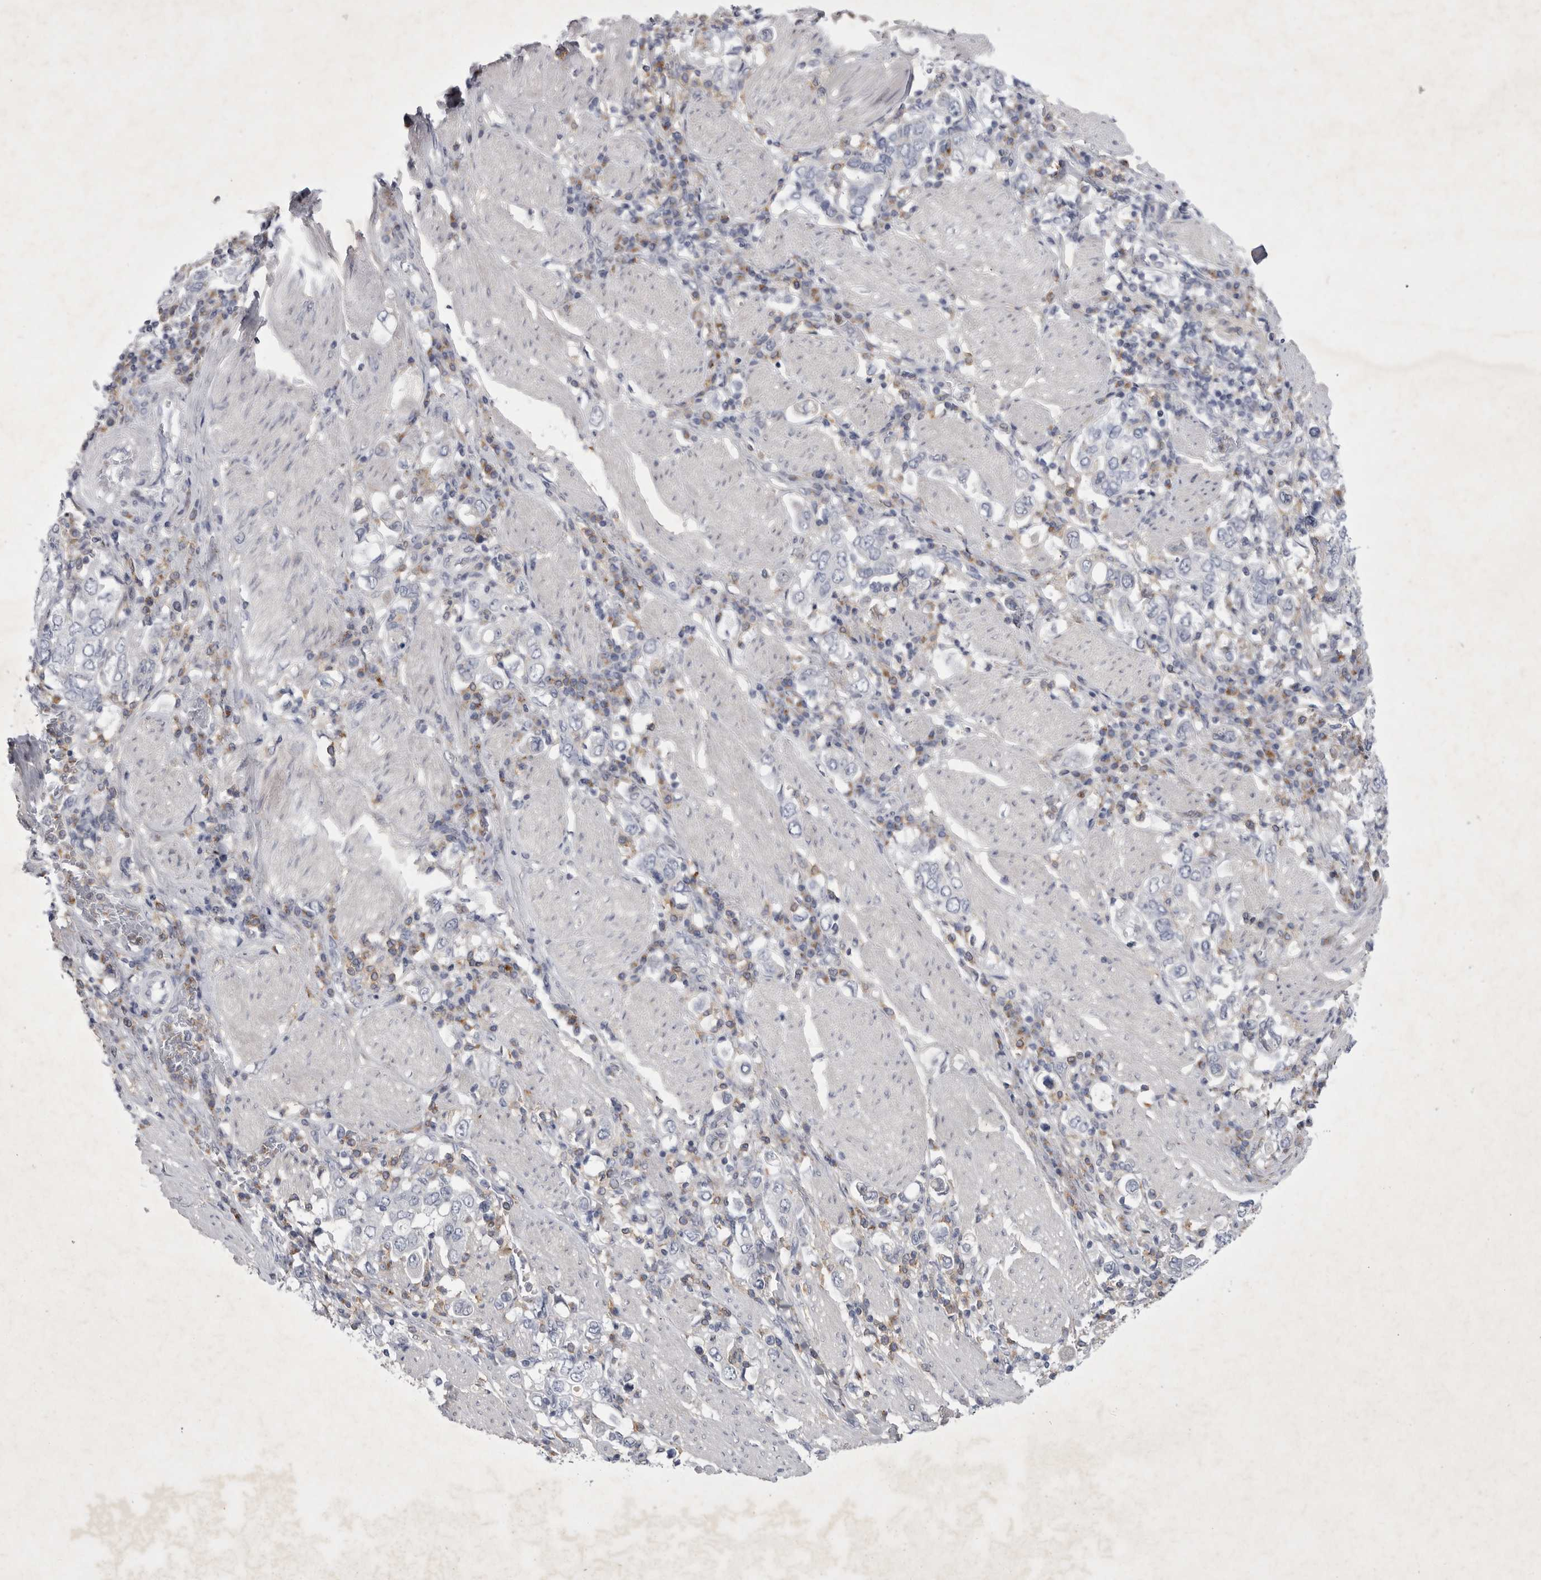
{"staining": {"intensity": "negative", "quantity": "none", "location": "none"}, "tissue": "stomach cancer", "cell_type": "Tumor cells", "image_type": "cancer", "snomed": [{"axis": "morphology", "description": "Adenocarcinoma, NOS"}, {"axis": "topography", "description": "Stomach, upper"}], "caption": "A high-resolution histopathology image shows immunohistochemistry staining of stomach adenocarcinoma, which exhibits no significant expression in tumor cells. (IHC, brightfield microscopy, high magnification).", "gene": "SIGLEC10", "patient": {"sex": "male", "age": 62}}